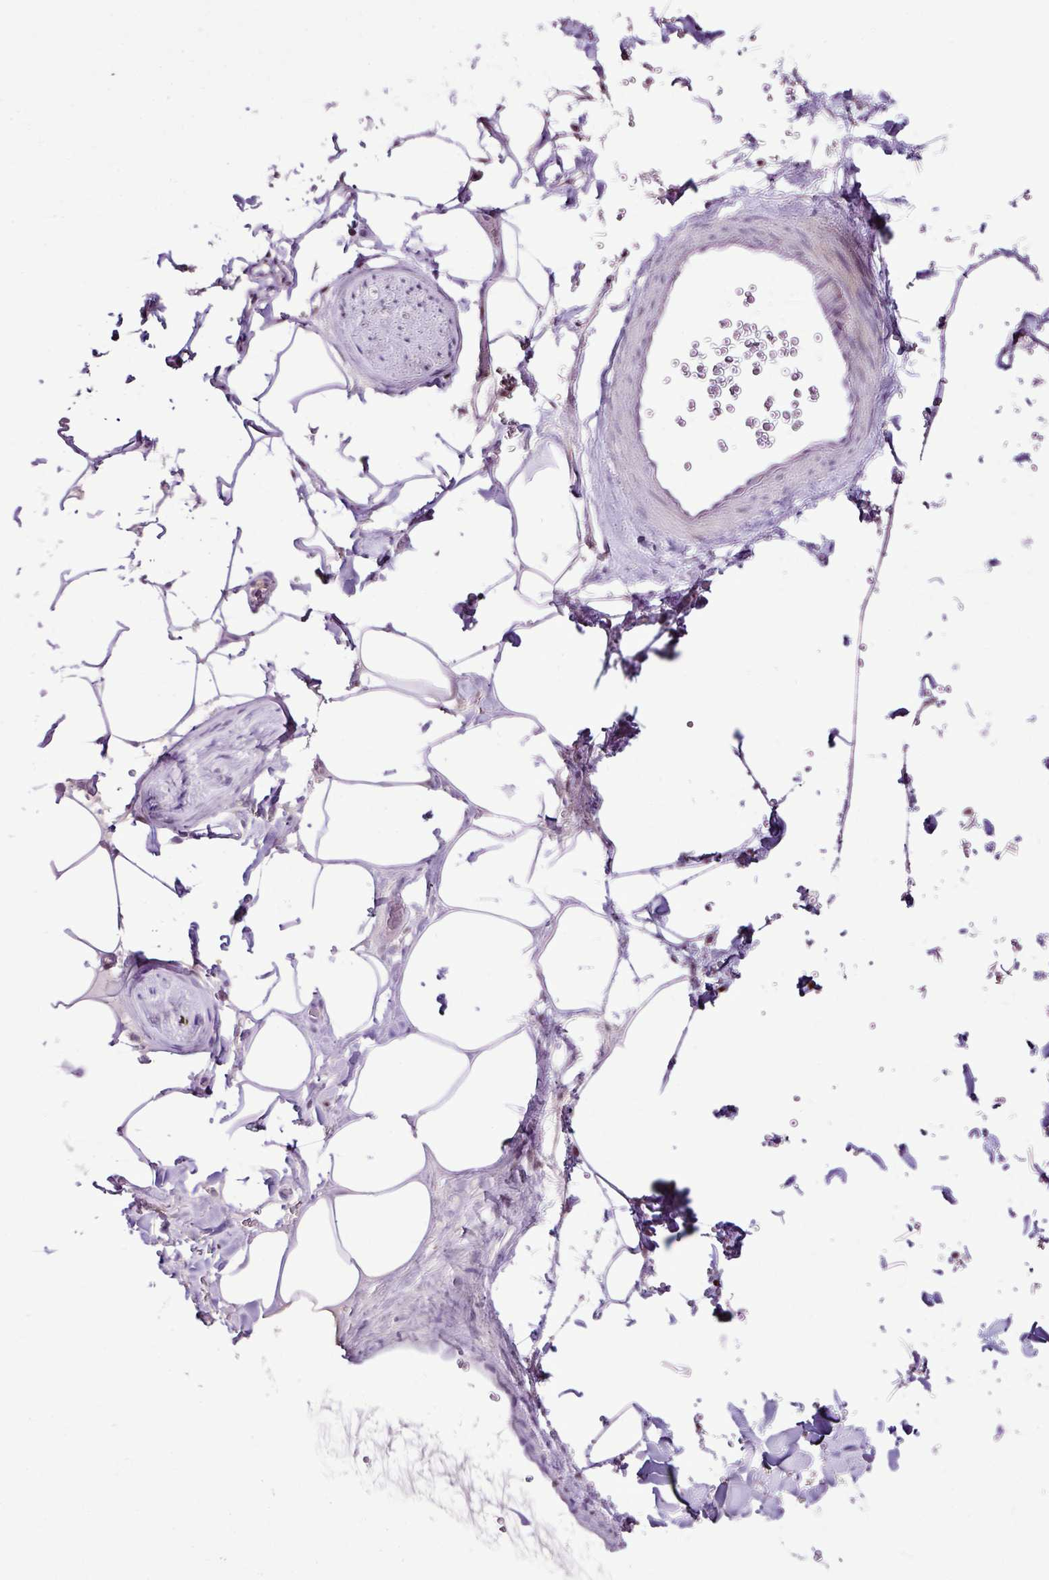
{"staining": {"intensity": "negative", "quantity": "none", "location": "none"}, "tissue": "adipose tissue", "cell_type": "Adipocytes", "image_type": "normal", "snomed": [{"axis": "morphology", "description": "Normal tissue, NOS"}, {"axis": "topography", "description": "Rectum"}, {"axis": "topography", "description": "Peripheral nerve tissue"}], "caption": "A histopathology image of adipose tissue stained for a protein reveals no brown staining in adipocytes. Nuclei are stained in blue.", "gene": "ESR1", "patient": {"sex": "female", "age": 69}}